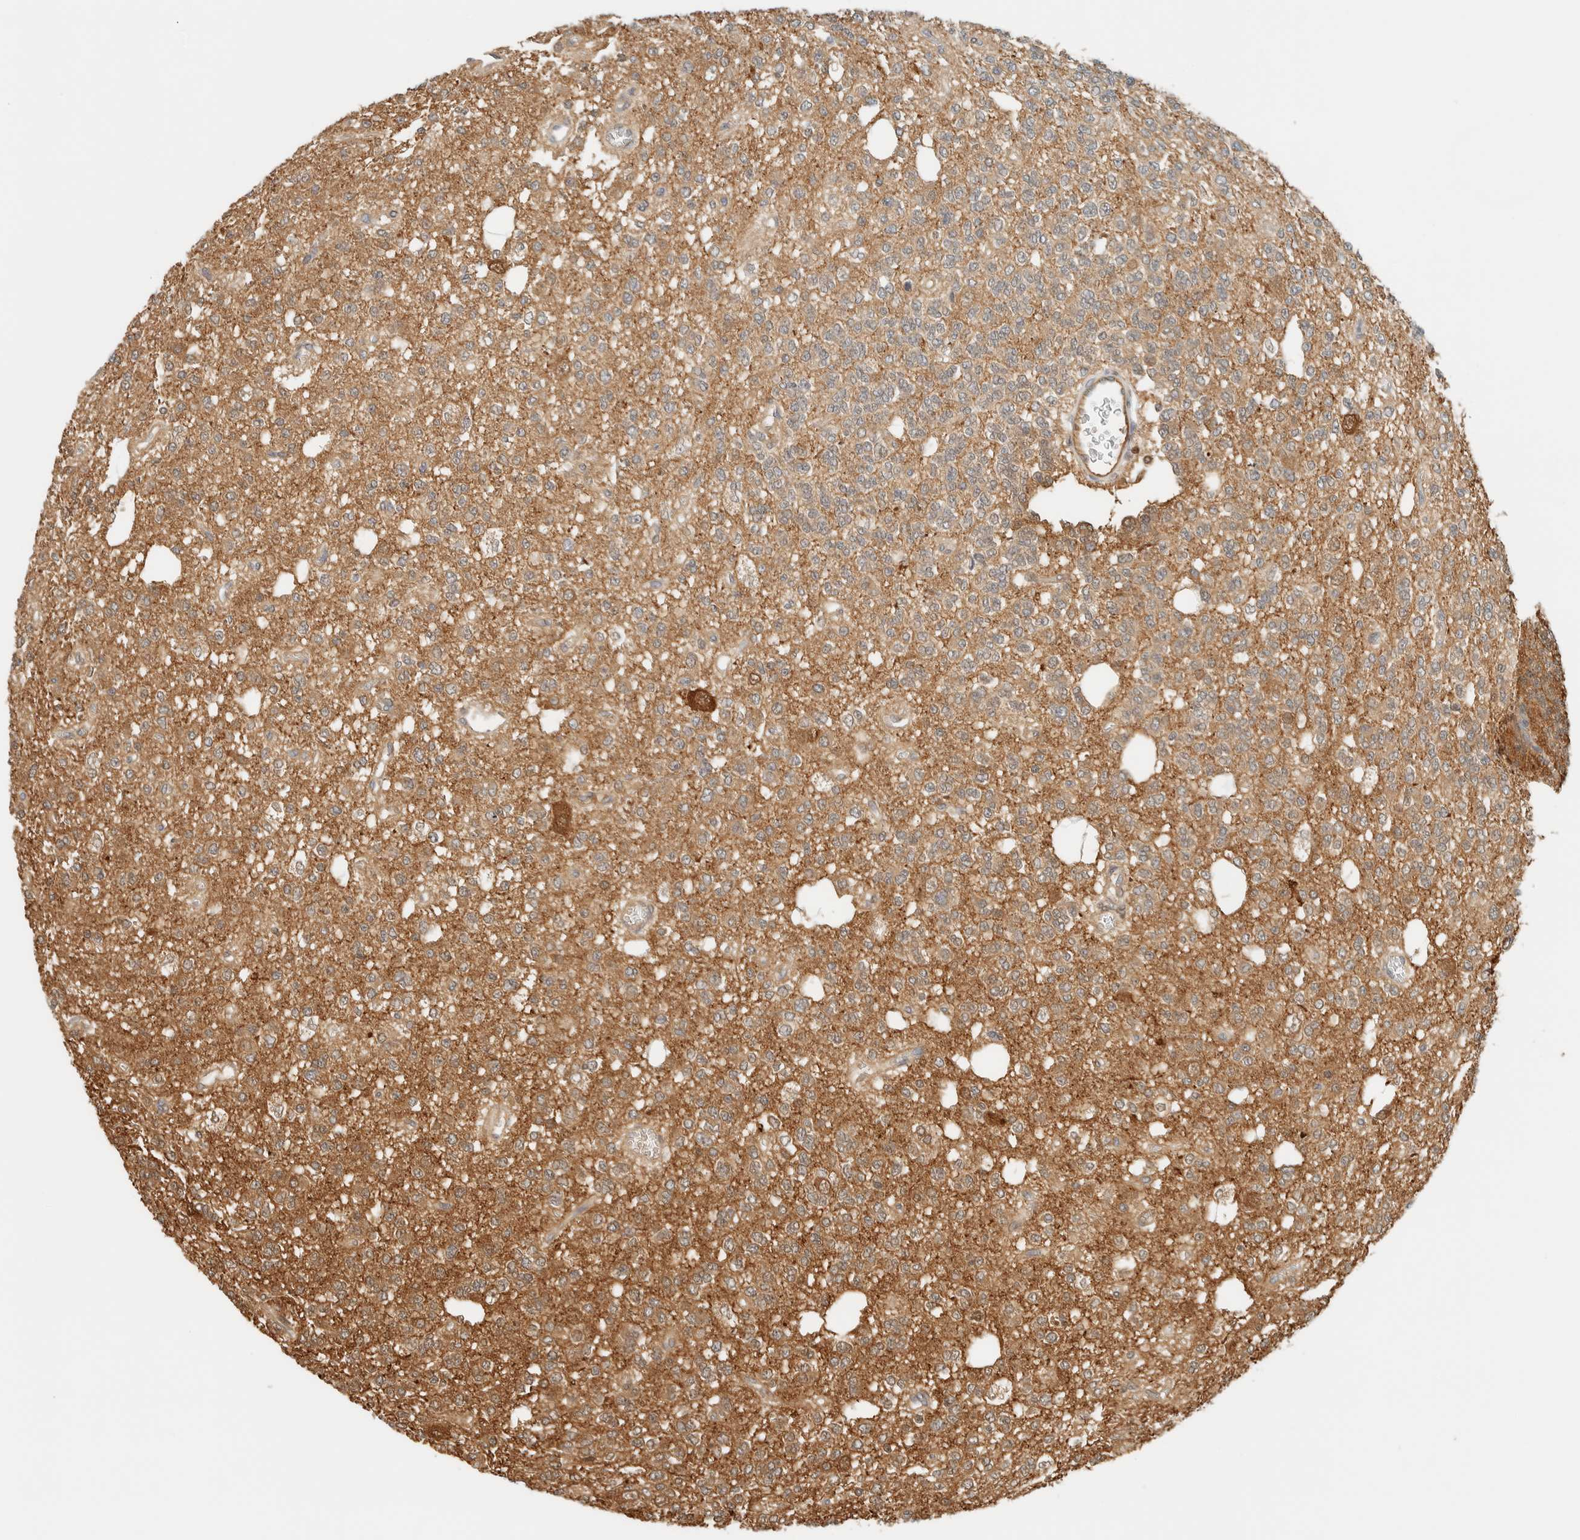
{"staining": {"intensity": "weak", "quantity": ">75%", "location": "cytoplasmic/membranous"}, "tissue": "glioma", "cell_type": "Tumor cells", "image_type": "cancer", "snomed": [{"axis": "morphology", "description": "Glioma, malignant, Low grade"}, {"axis": "topography", "description": "Brain"}], "caption": "Approximately >75% of tumor cells in human low-grade glioma (malignant) demonstrate weak cytoplasmic/membranous protein staining as visualized by brown immunohistochemical staining.", "gene": "ZBTB37", "patient": {"sex": "male", "age": 38}}